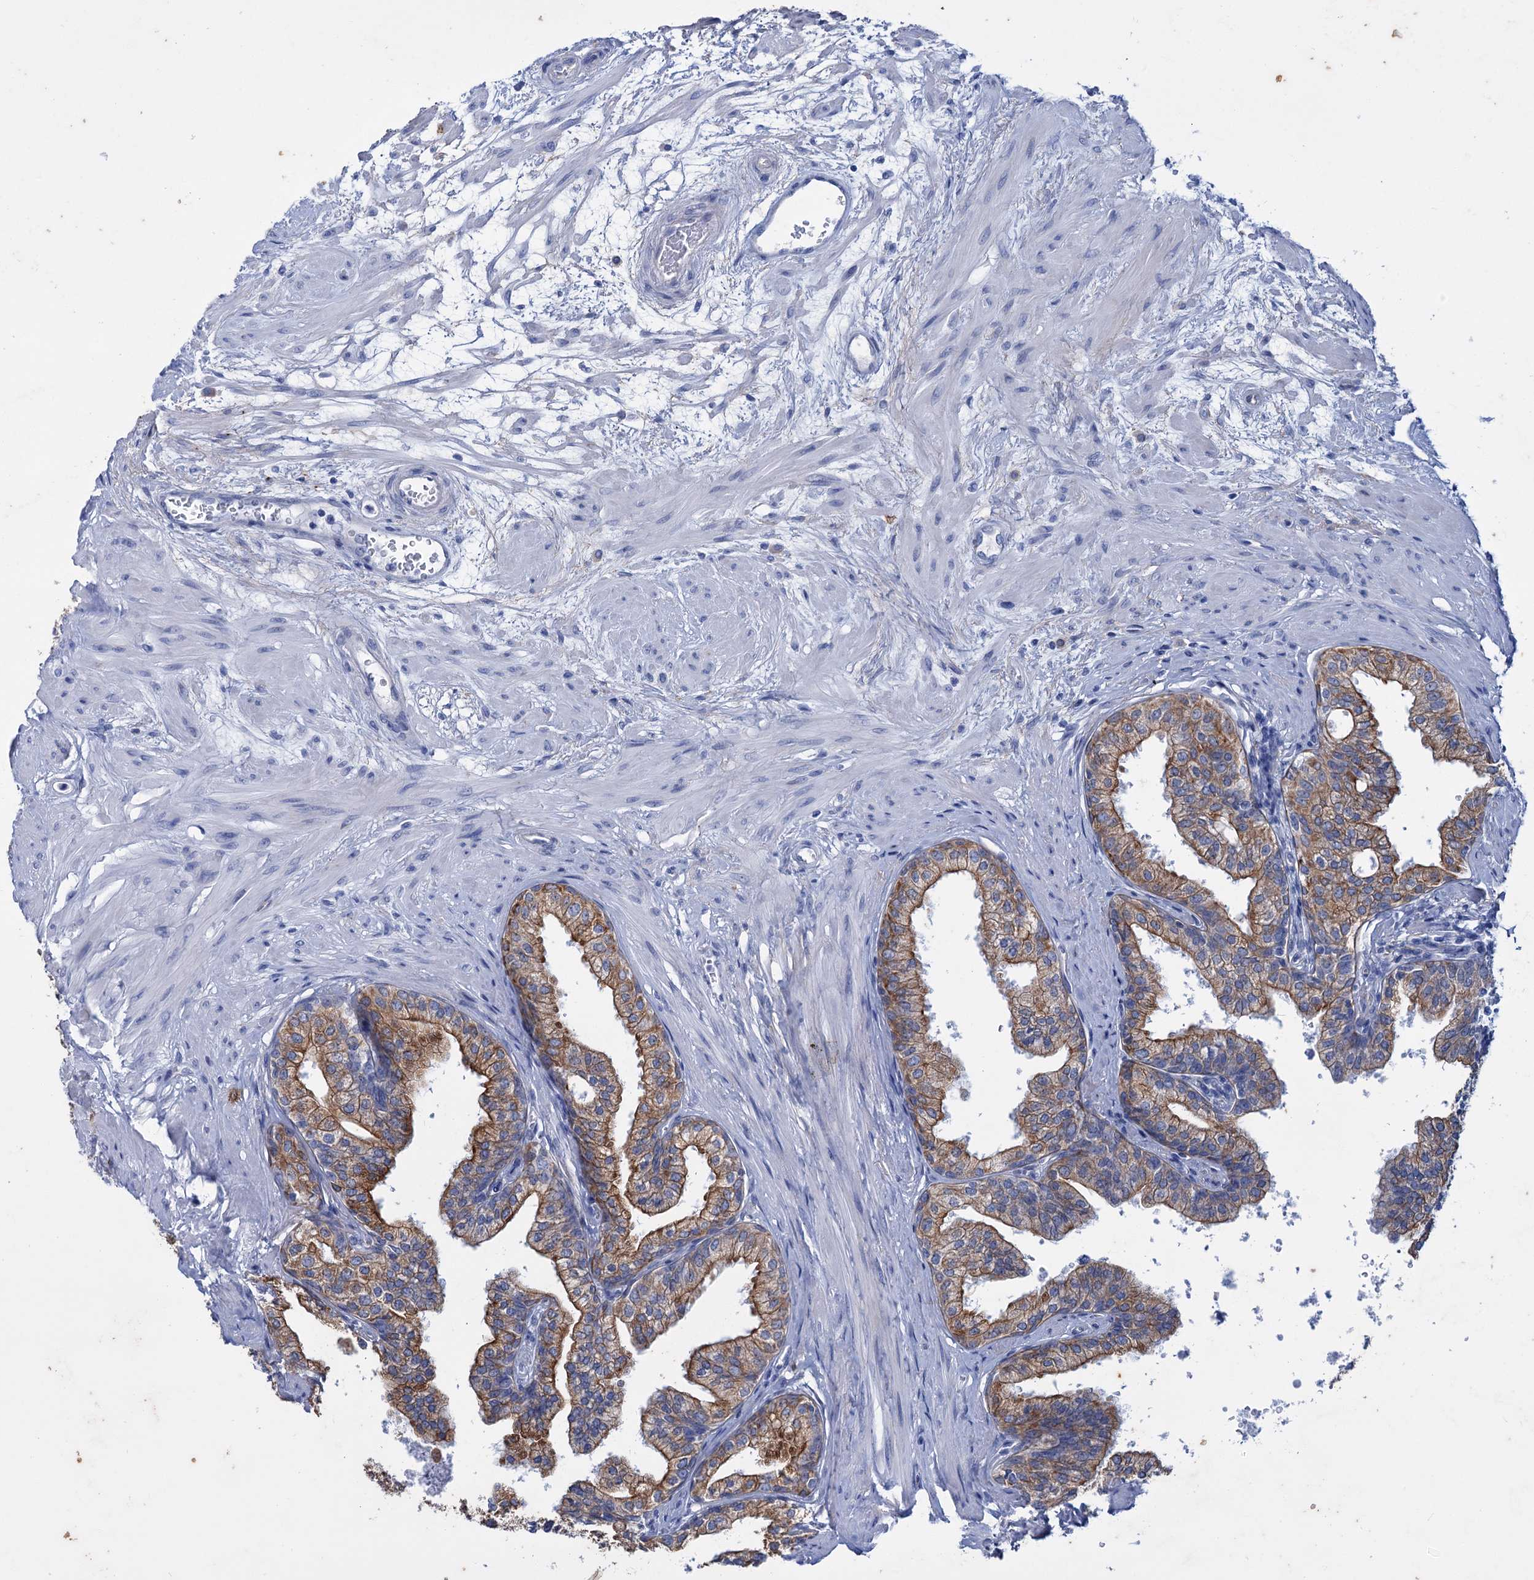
{"staining": {"intensity": "moderate", "quantity": ">75%", "location": "cytoplasmic/membranous"}, "tissue": "prostate", "cell_type": "Glandular cells", "image_type": "normal", "snomed": [{"axis": "morphology", "description": "Normal tissue, NOS"}, {"axis": "topography", "description": "Prostate"}], "caption": "Immunohistochemistry photomicrograph of normal prostate stained for a protein (brown), which shows medium levels of moderate cytoplasmic/membranous positivity in approximately >75% of glandular cells.", "gene": "FAAP20", "patient": {"sex": "male", "age": 60}}